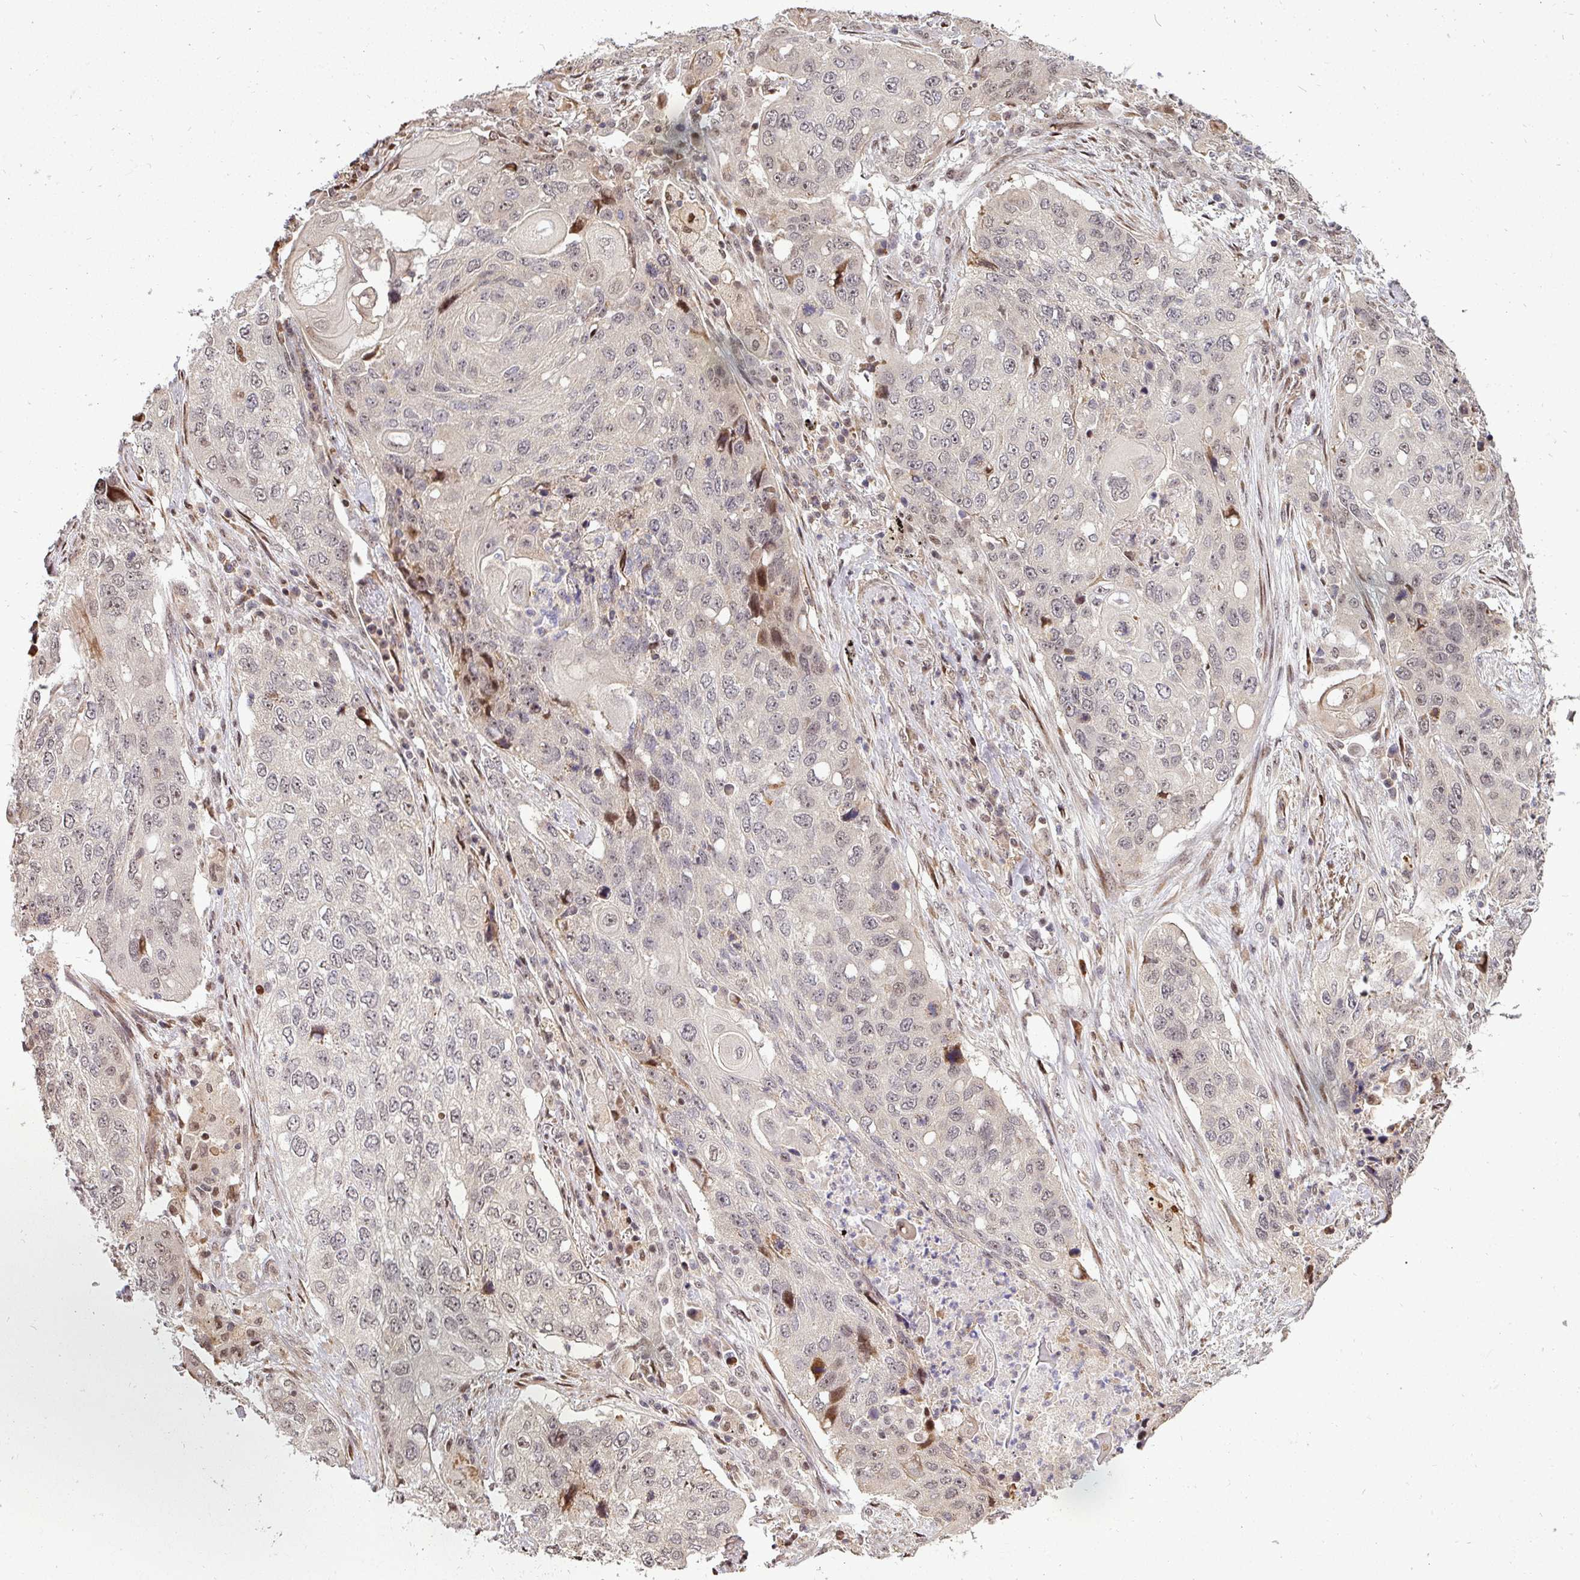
{"staining": {"intensity": "weak", "quantity": "25%-75%", "location": "nuclear"}, "tissue": "lung cancer", "cell_type": "Tumor cells", "image_type": "cancer", "snomed": [{"axis": "morphology", "description": "Squamous cell carcinoma, NOS"}, {"axis": "topography", "description": "Lung"}], "caption": "This photomicrograph shows immunohistochemistry (IHC) staining of human lung cancer (squamous cell carcinoma), with low weak nuclear expression in approximately 25%-75% of tumor cells.", "gene": "PATZ1", "patient": {"sex": "female", "age": 63}}